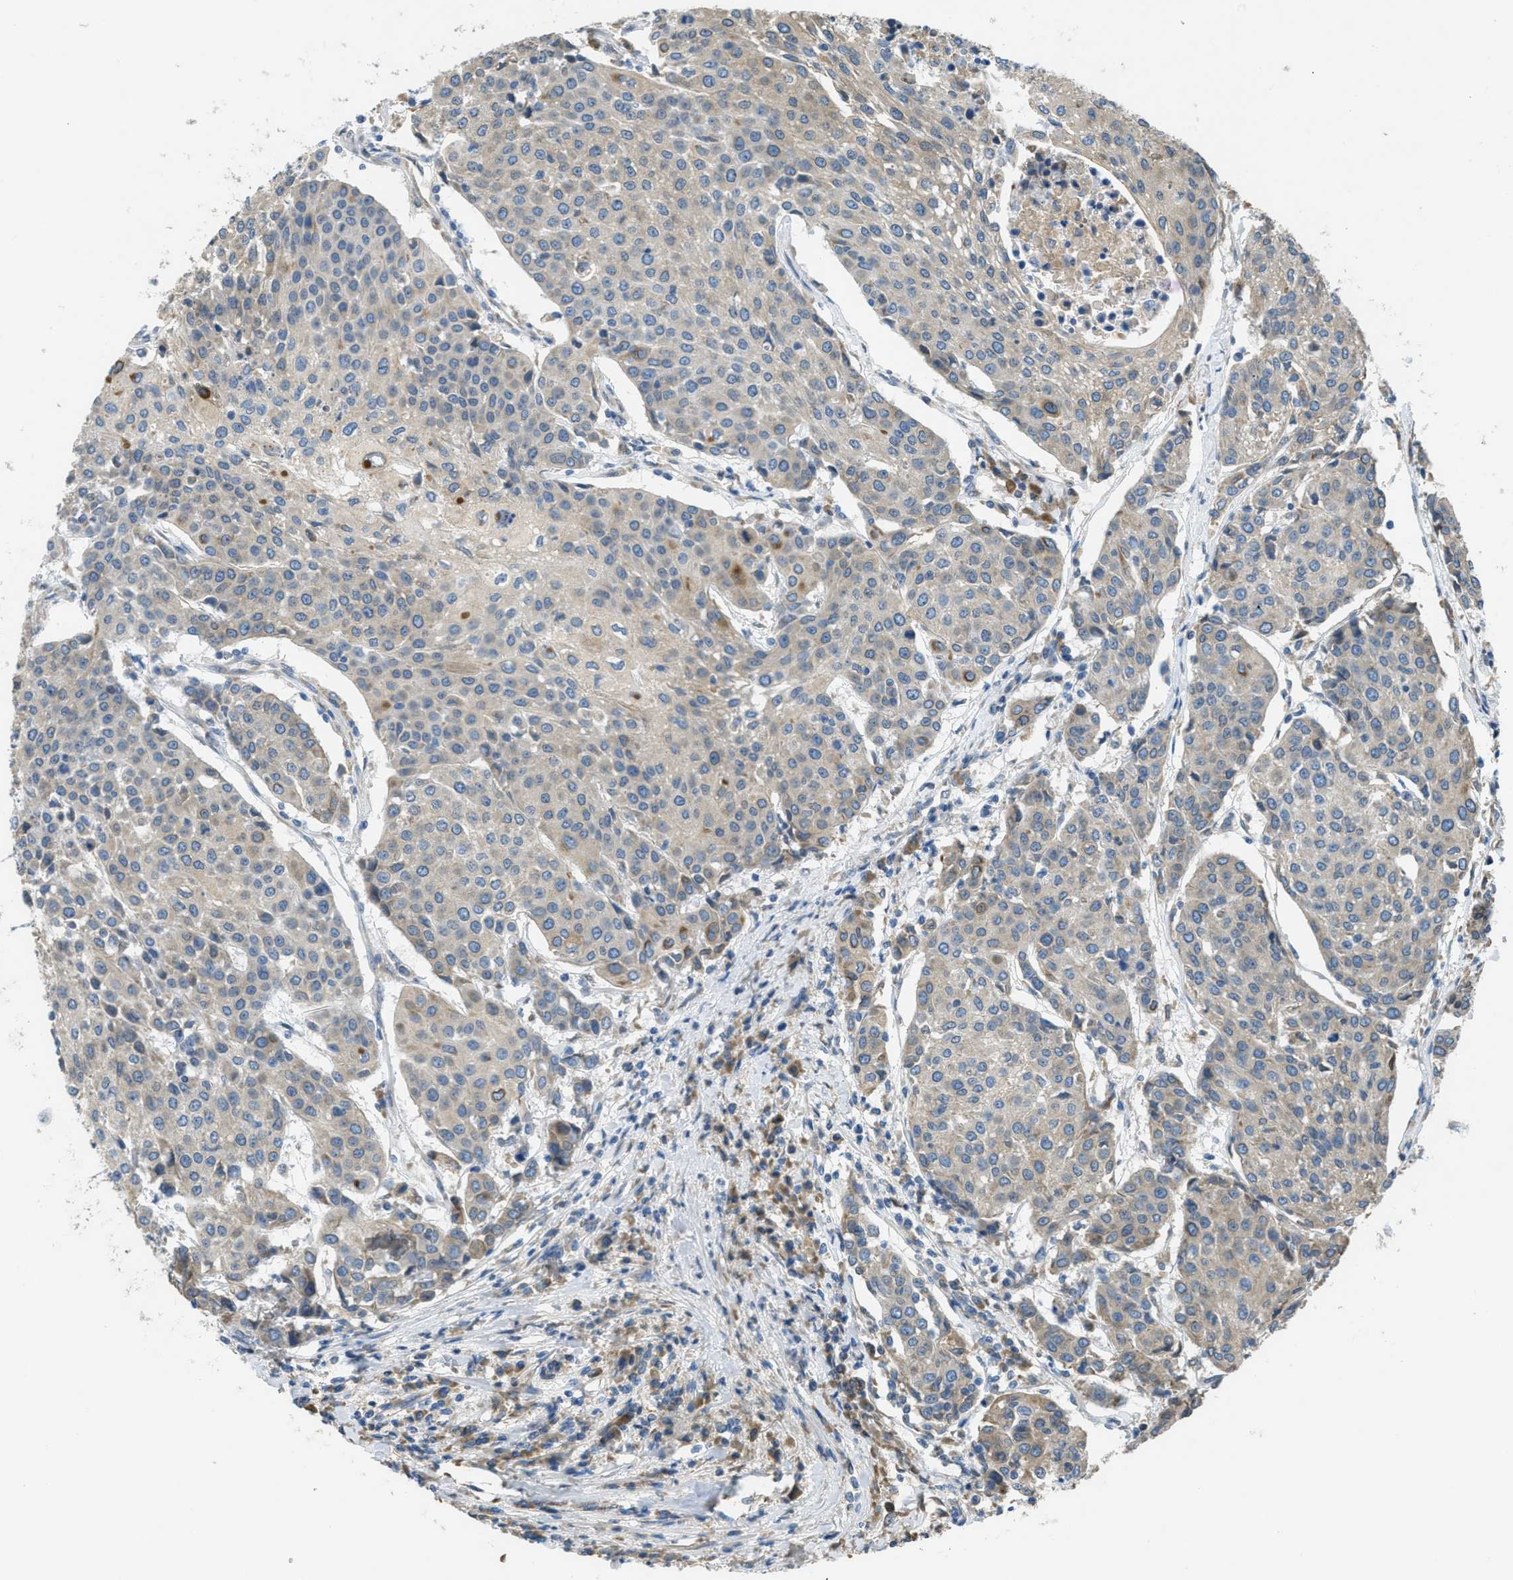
{"staining": {"intensity": "weak", "quantity": "<25%", "location": "cytoplasmic/membranous"}, "tissue": "urothelial cancer", "cell_type": "Tumor cells", "image_type": "cancer", "snomed": [{"axis": "morphology", "description": "Urothelial carcinoma, High grade"}, {"axis": "topography", "description": "Urinary bladder"}], "caption": "Immunohistochemistry (IHC) micrograph of human urothelial cancer stained for a protein (brown), which demonstrates no staining in tumor cells. (Stains: DAB (3,3'-diaminobenzidine) immunohistochemistry with hematoxylin counter stain, Microscopy: brightfield microscopy at high magnification).", "gene": "MPDU1", "patient": {"sex": "female", "age": 85}}